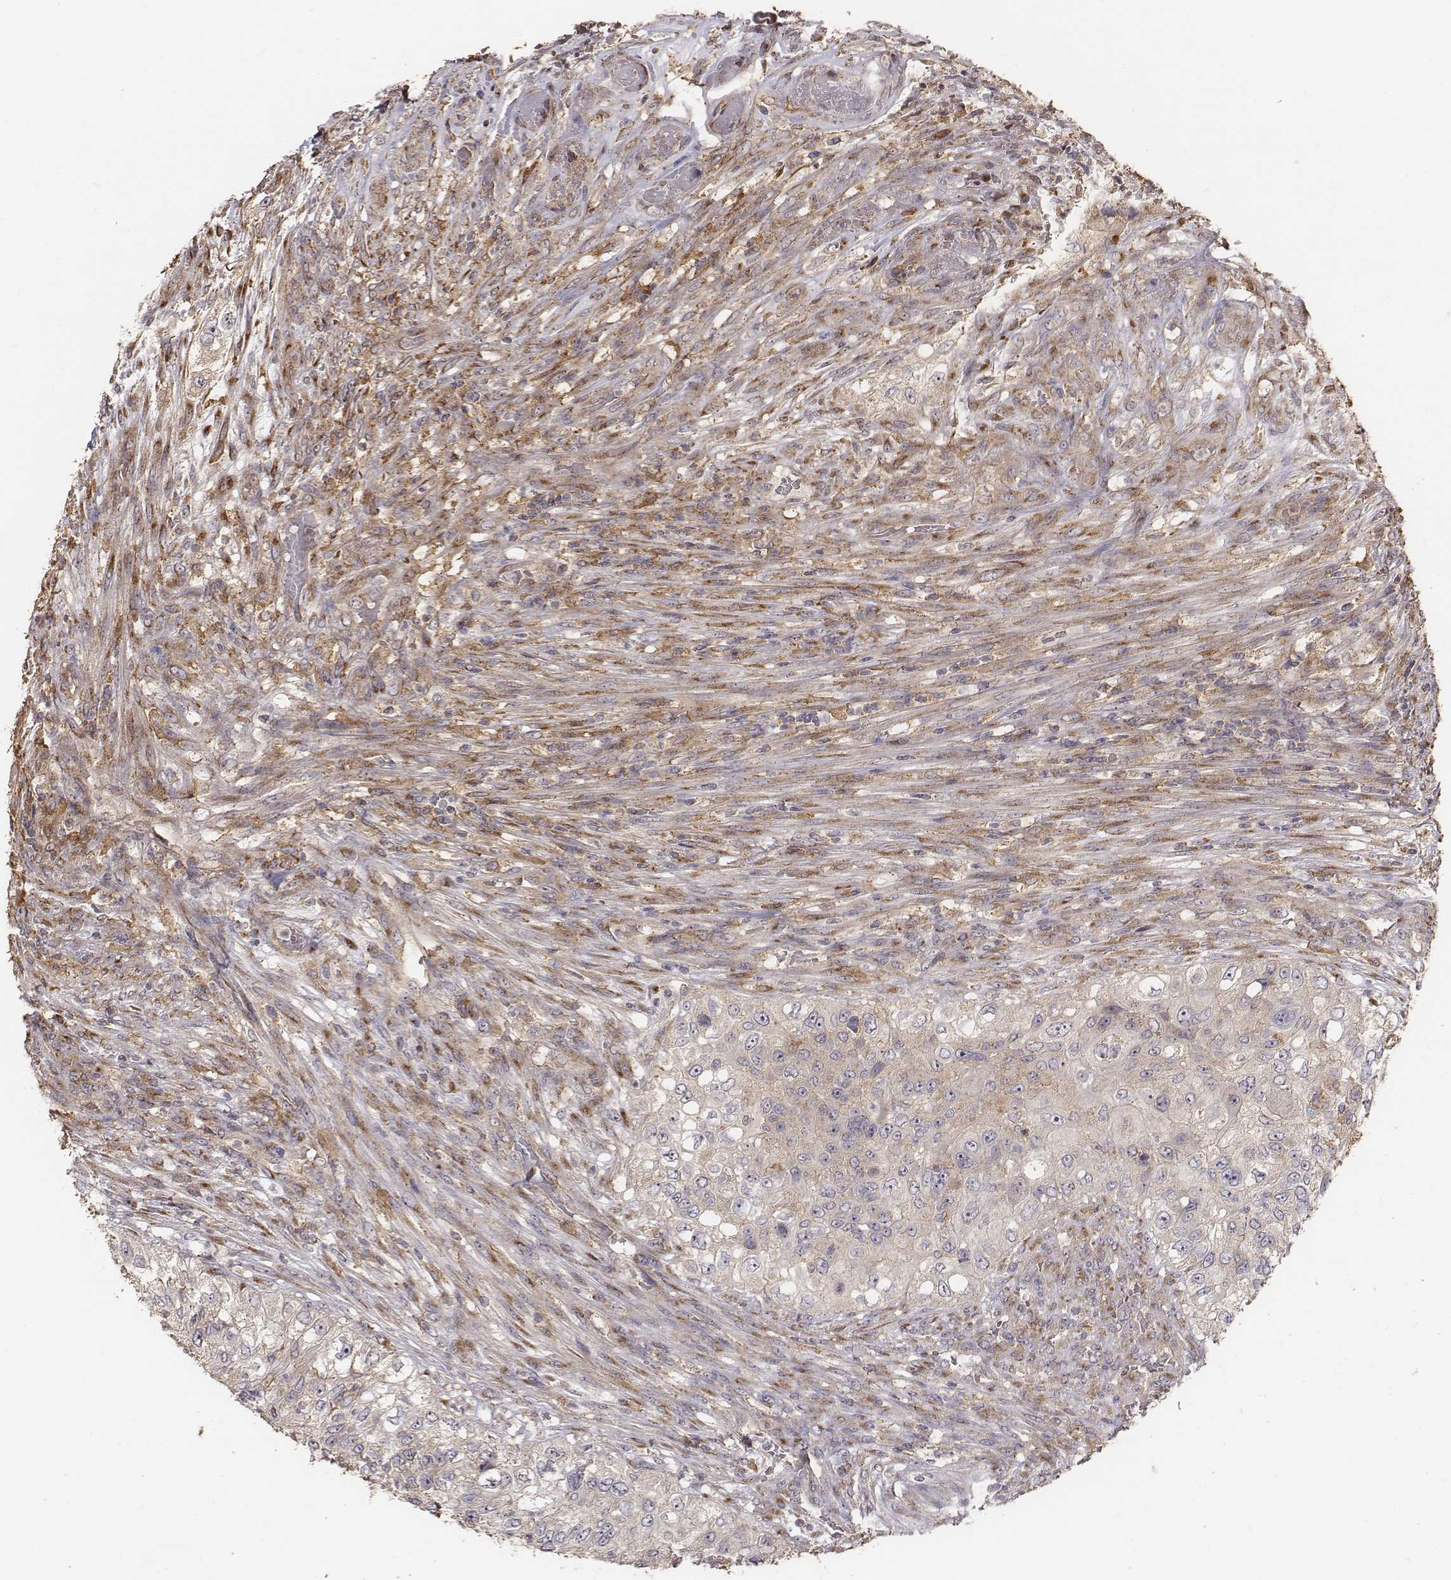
{"staining": {"intensity": "negative", "quantity": "none", "location": "none"}, "tissue": "urothelial cancer", "cell_type": "Tumor cells", "image_type": "cancer", "snomed": [{"axis": "morphology", "description": "Urothelial carcinoma, High grade"}, {"axis": "topography", "description": "Urinary bladder"}], "caption": "Immunohistochemistry of human urothelial cancer exhibits no positivity in tumor cells. Nuclei are stained in blue.", "gene": "AP1B1", "patient": {"sex": "female", "age": 60}}